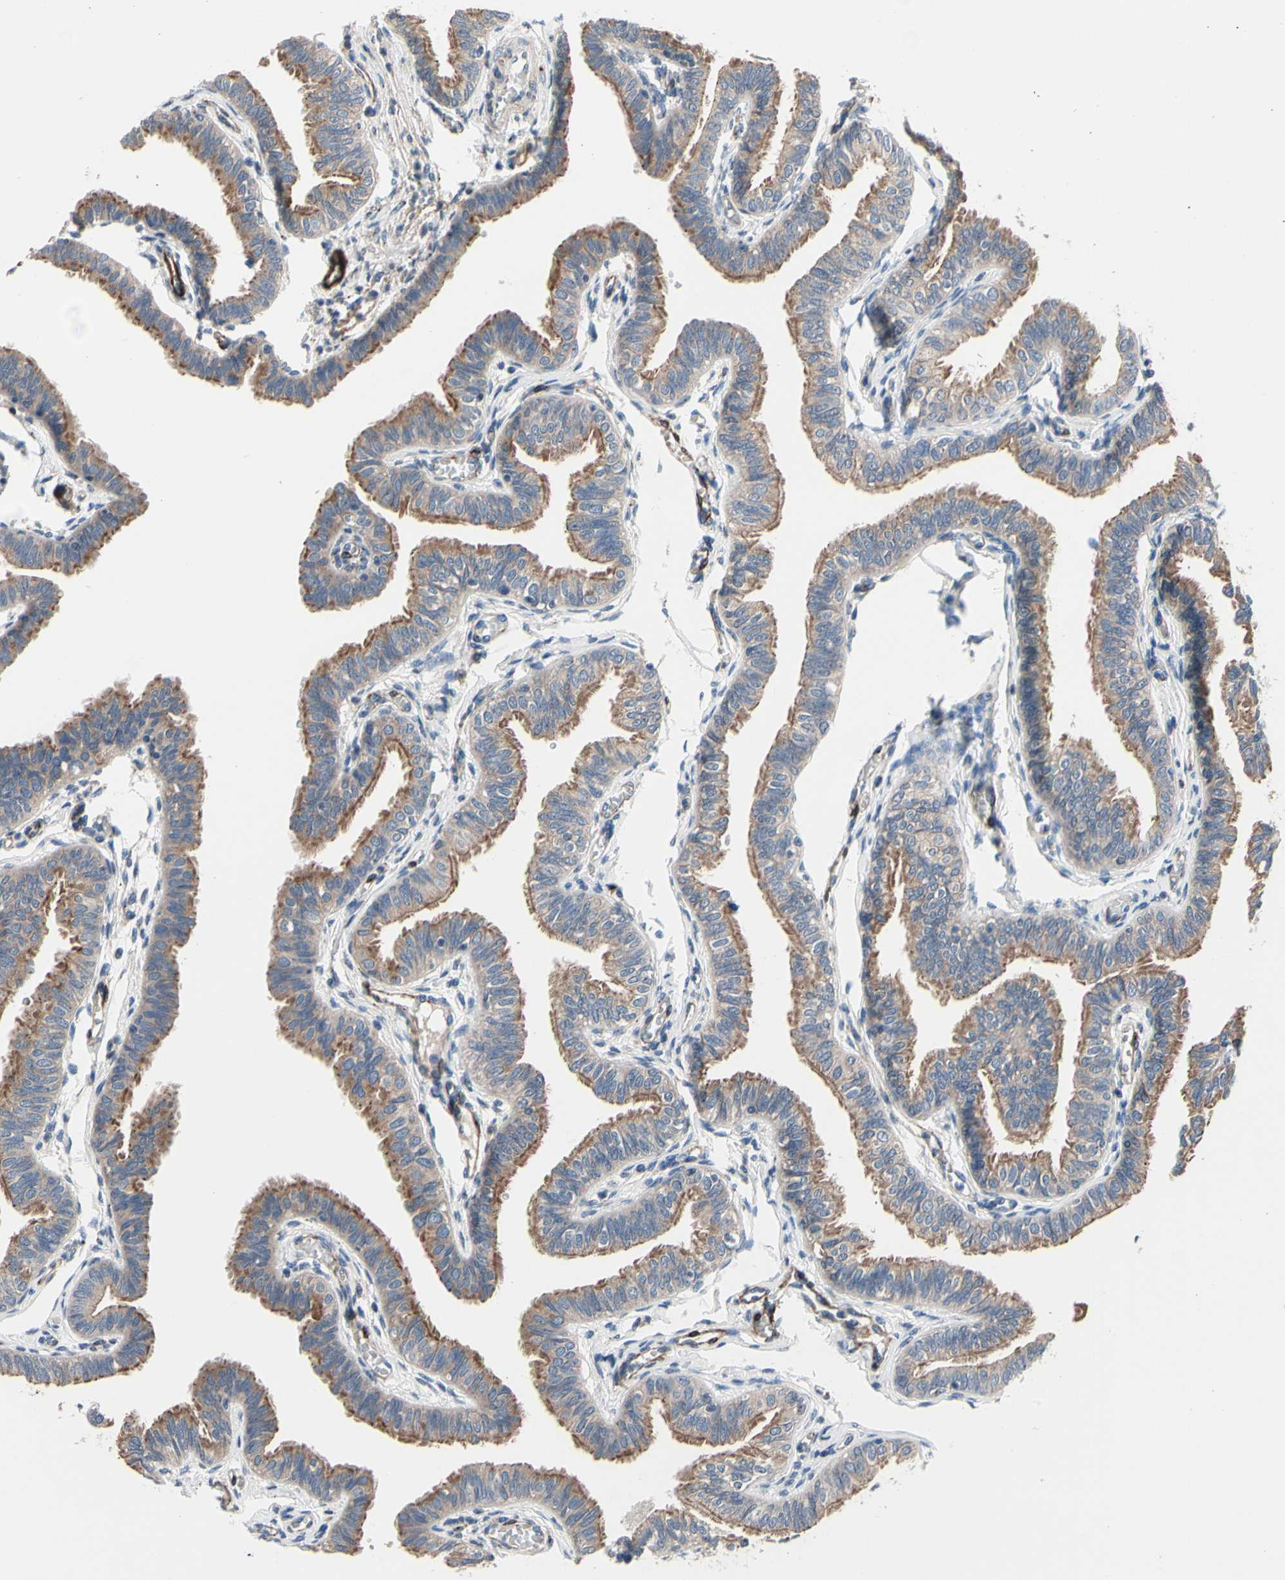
{"staining": {"intensity": "moderate", "quantity": ">75%", "location": "cytoplasmic/membranous"}, "tissue": "fallopian tube", "cell_type": "Glandular cells", "image_type": "normal", "snomed": [{"axis": "morphology", "description": "Normal tissue, NOS"}, {"axis": "morphology", "description": "Dermoid, NOS"}, {"axis": "topography", "description": "Fallopian tube"}], "caption": "Protein staining of normal fallopian tube shows moderate cytoplasmic/membranous positivity in approximately >75% of glandular cells.", "gene": "PRKAR2B", "patient": {"sex": "female", "age": 33}}